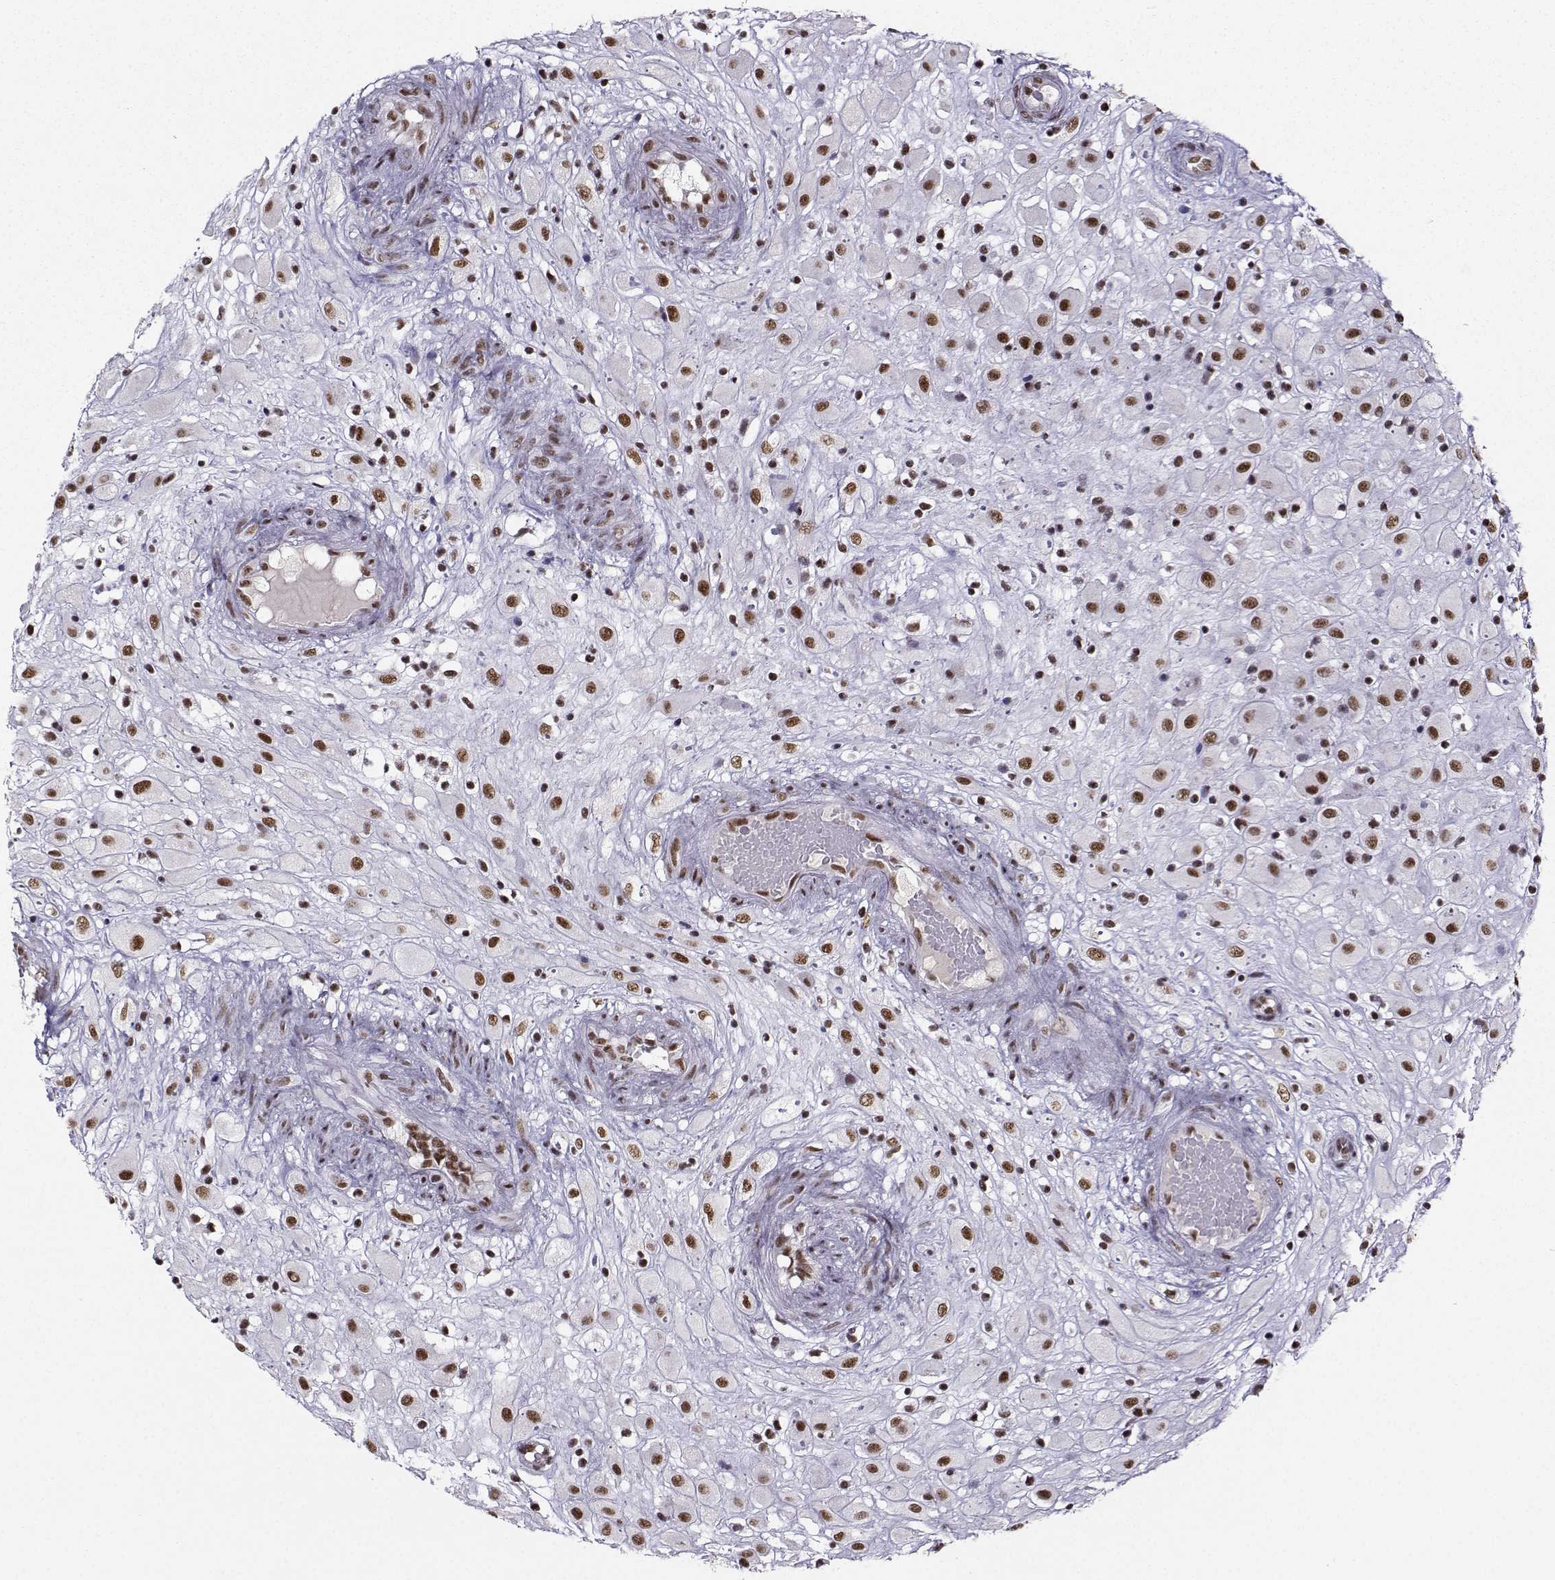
{"staining": {"intensity": "moderate", "quantity": ">75%", "location": "nuclear"}, "tissue": "placenta", "cell_type": "Decidual cells", "image_type": "normal", "snomed": [{"axis": "morphology", "description": "Normal tissue, NOS"}, {"axis": "topography", "description": "Placenta"}], "caption": "The image shows a brown stain indicating the presence of a protein in the nuclear of decidual cells in placenta.", "gene": "SNRPB2", "patient": {"sex": "female", "age": 24}}